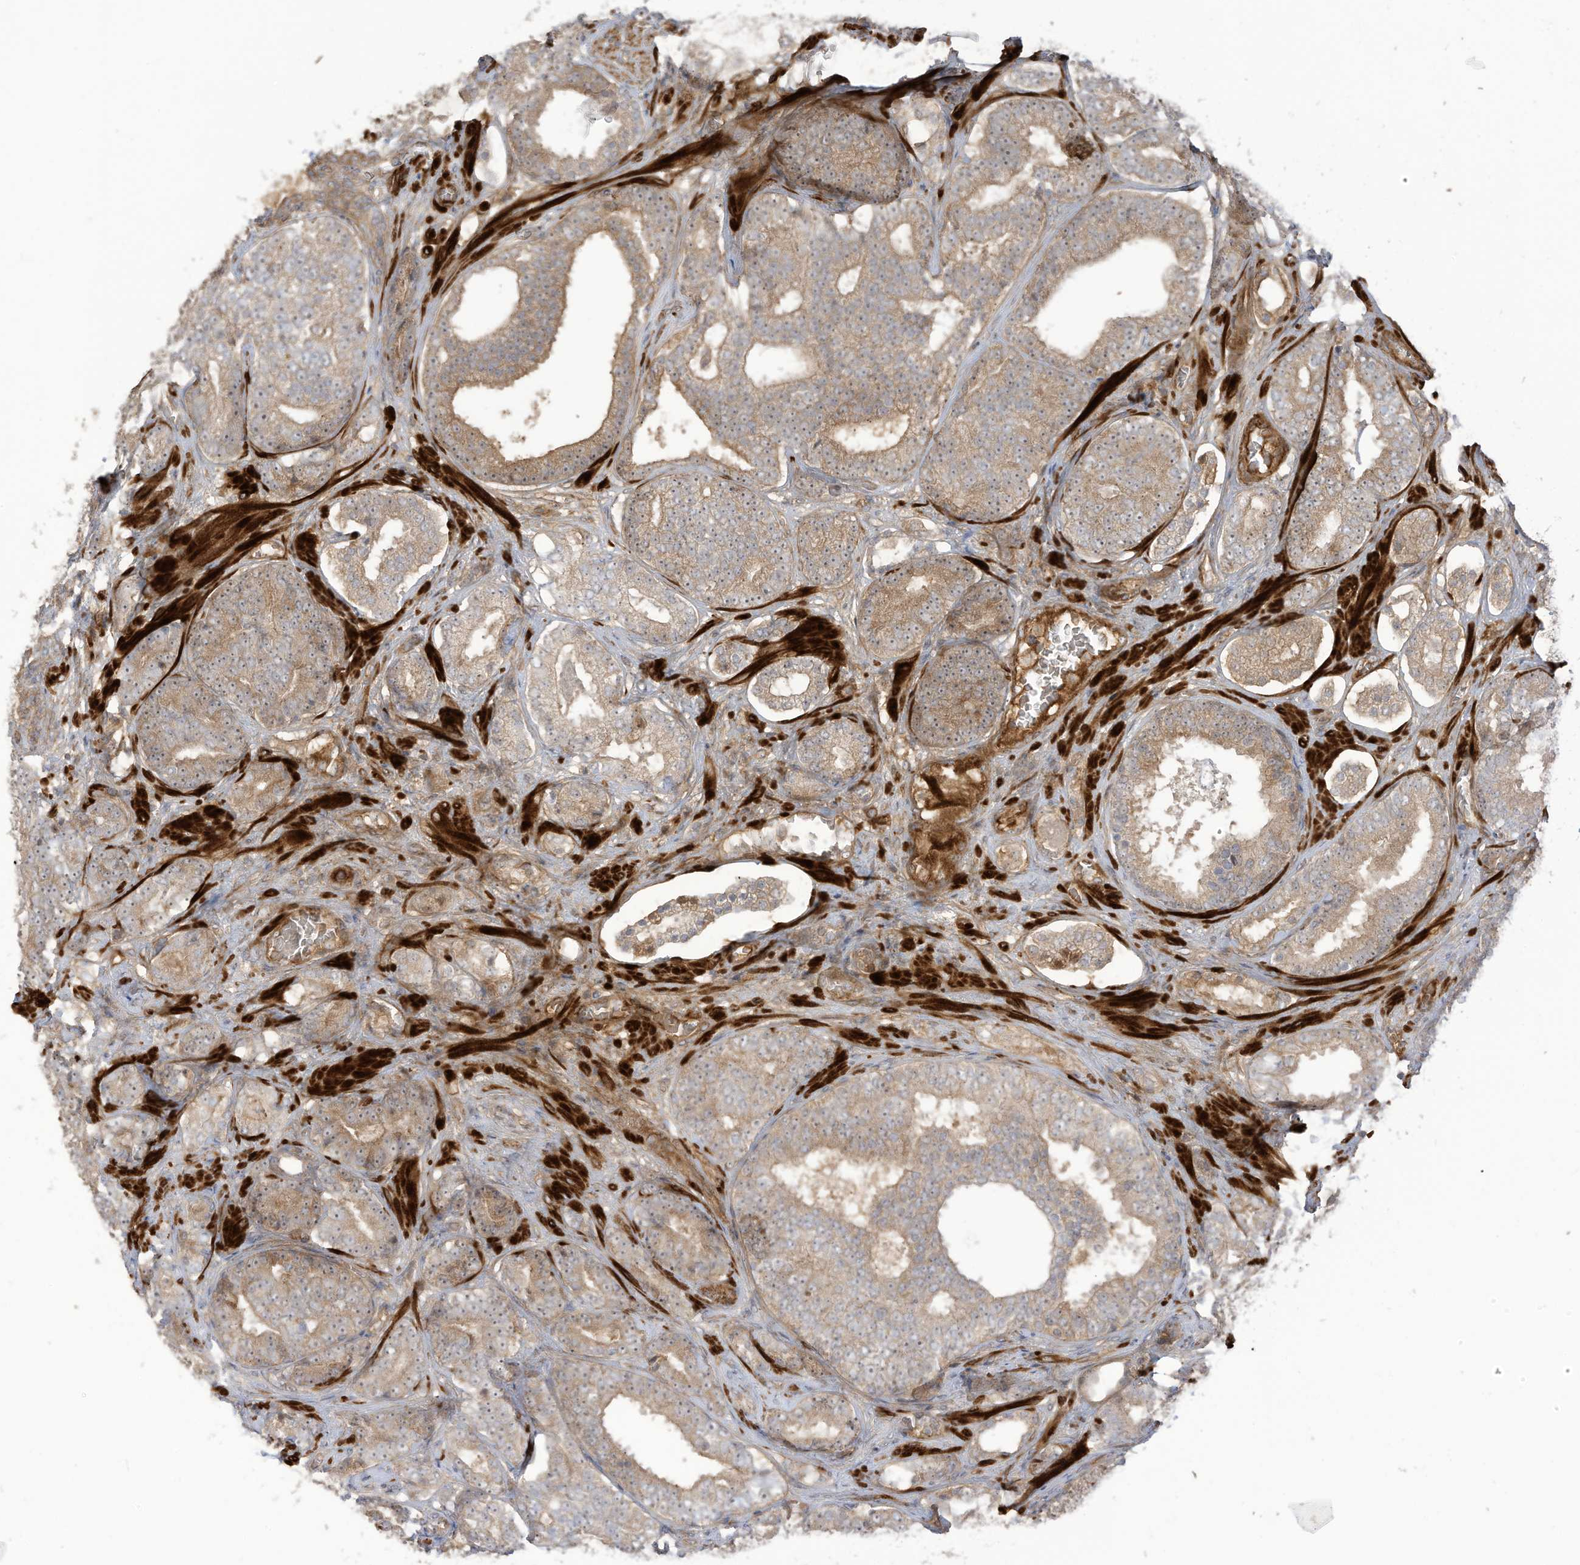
{"staining": {"intensity": "weak", "quantity": ">75%", "location": "cytoplasmic/membranous"}, "tissue": "prostate cancer", "cell_type": "Tumor cells", "image_type": "cancer", "snomed": [{"axis": "morphology", "description": "Adenocarcinoma, High grade"}, {"axis": "topography", "description": "Prostate"}], "caption": "Tumor cells demonstrate low levels of weak cytoplasmic/membranous positivity in about >75% of cells in prostate cancer (adenocarcinoma (high-grade)).", "gene": "ENTR1", "patient": {"sex": "male", "age": 60}}